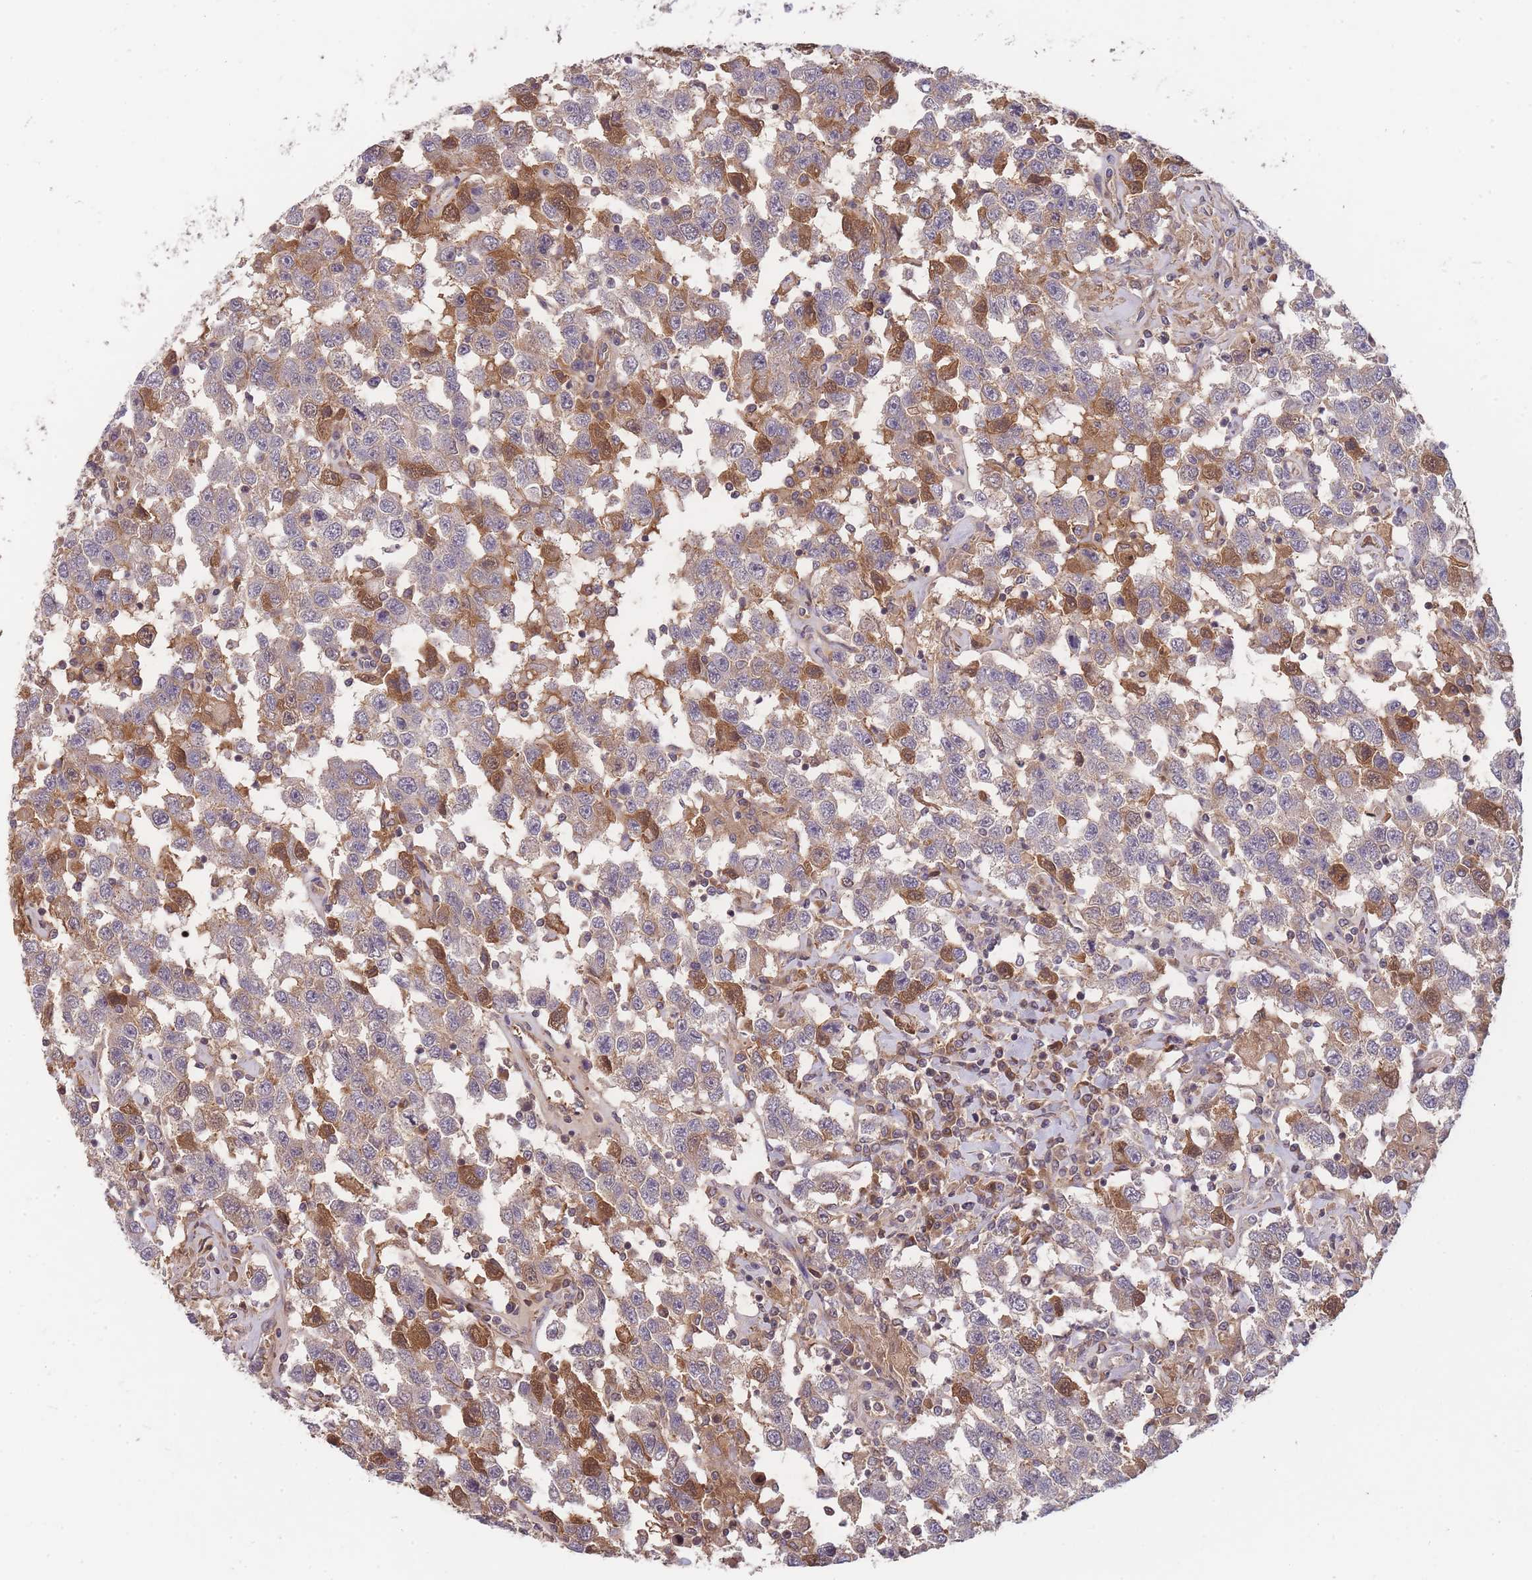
{"staining": {"intensity": "moderate", "quantity": "25%-75%", "location": "cytoplasmic/membranous"}, "tissue": "testis cancer", "cell_type": "Tumor cells", "image_type": "cancer", "snomed": [{"axis": "morphology", "description": "Seminoma, NOS"}, {"axis": "topography", "description": "Testis"}], "caption": "Human testis cancer stained with a protein marker demonstrates moderate staining in tumor cells.", "gene": "RALGDS", "patient": {"sex": "male", "age": 41}}